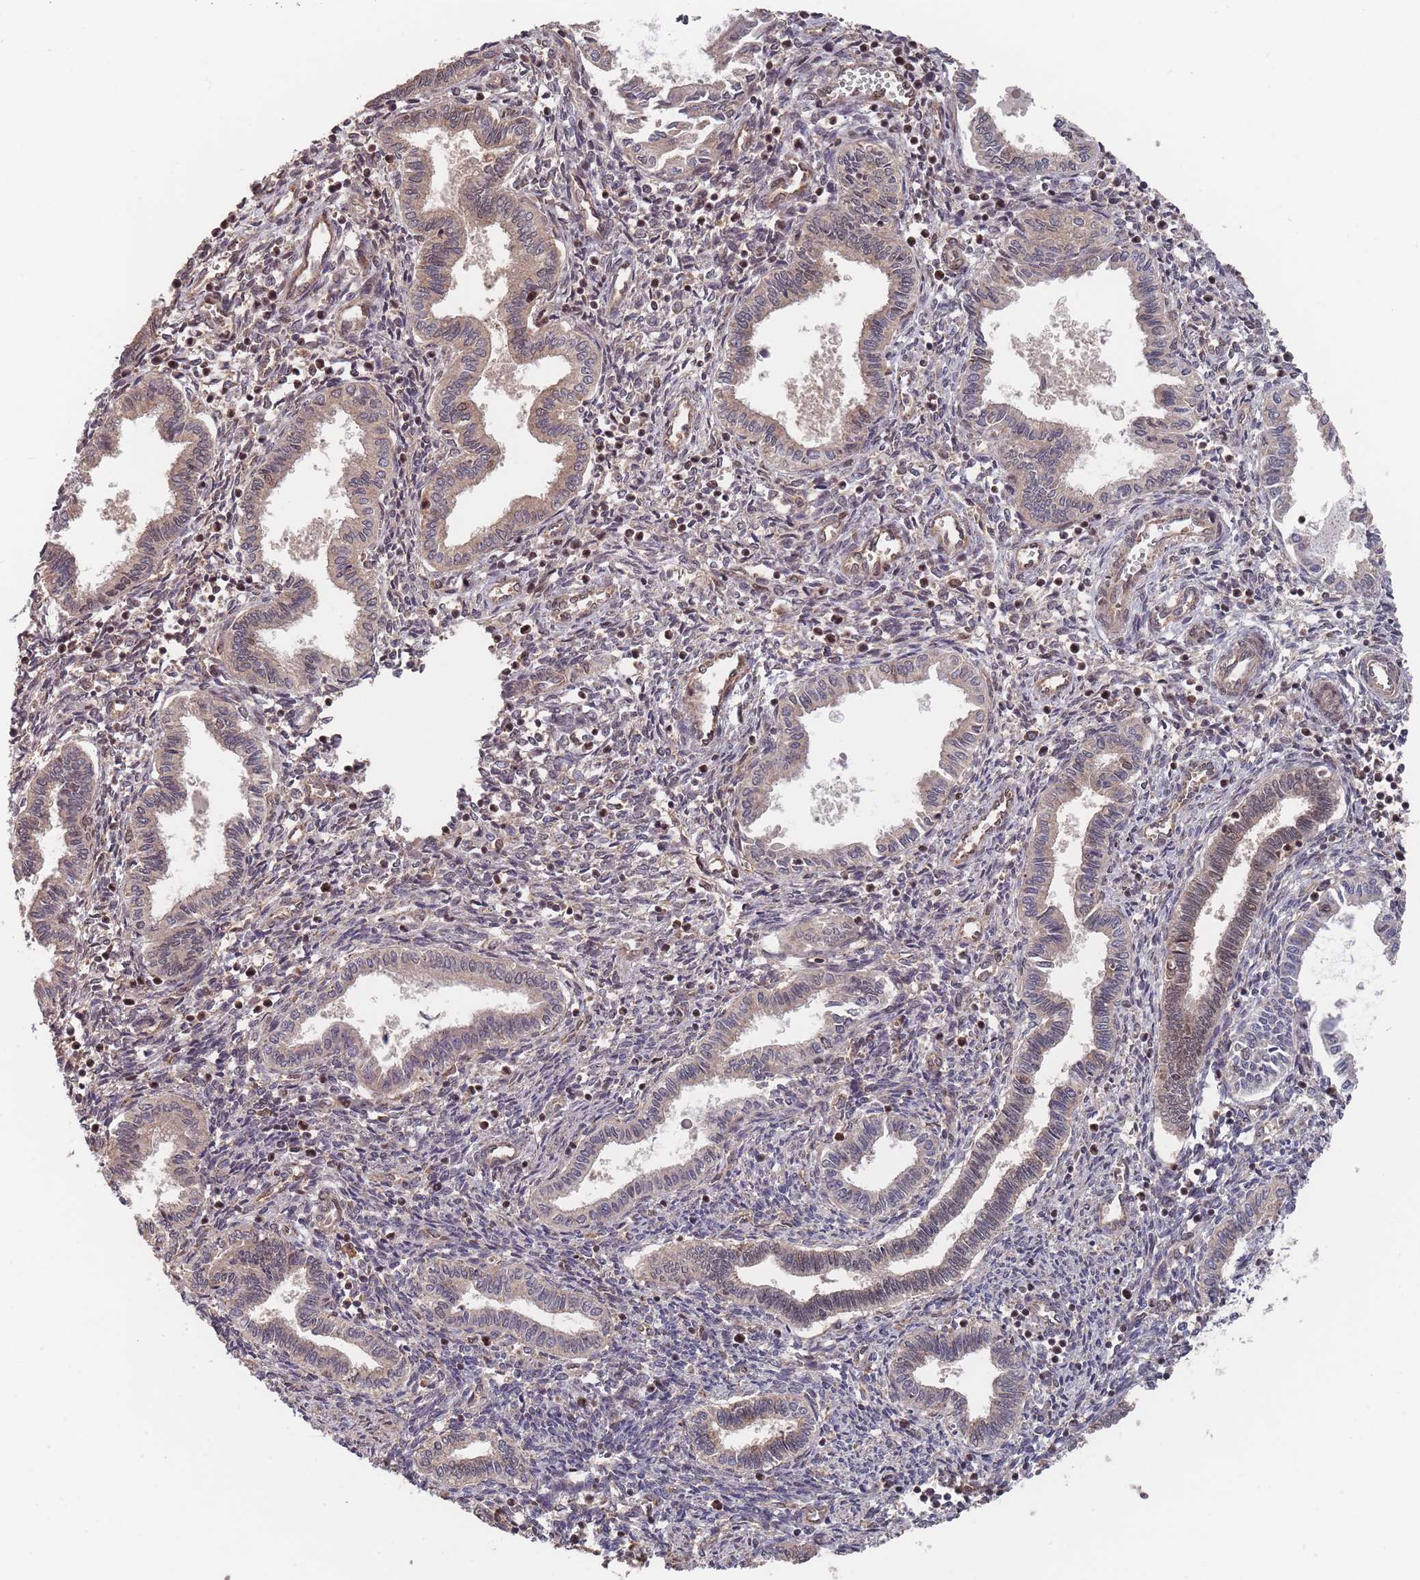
{"staining": {"intensity": "moderate", "quantity": "<25%", "location": "cytoplasmic/membranous,nuclear"}, "tissue": "endometrium", "cell_type": "Cells in endometrial stroma", "image_type": "normal", "snomed": [{"axis": "morphology", "description": "Normal tissue, NOS"}, {"axis": "topography", "description": "Endometrium"}], "caption": "A brown stain shows moderate cytoplasmic/membranous,nuclear staining of a protein in cells in endometrial stroma of normal endometrium.", "gene": "SF3B1", "patient": {"sex": "female", "age": 37}}